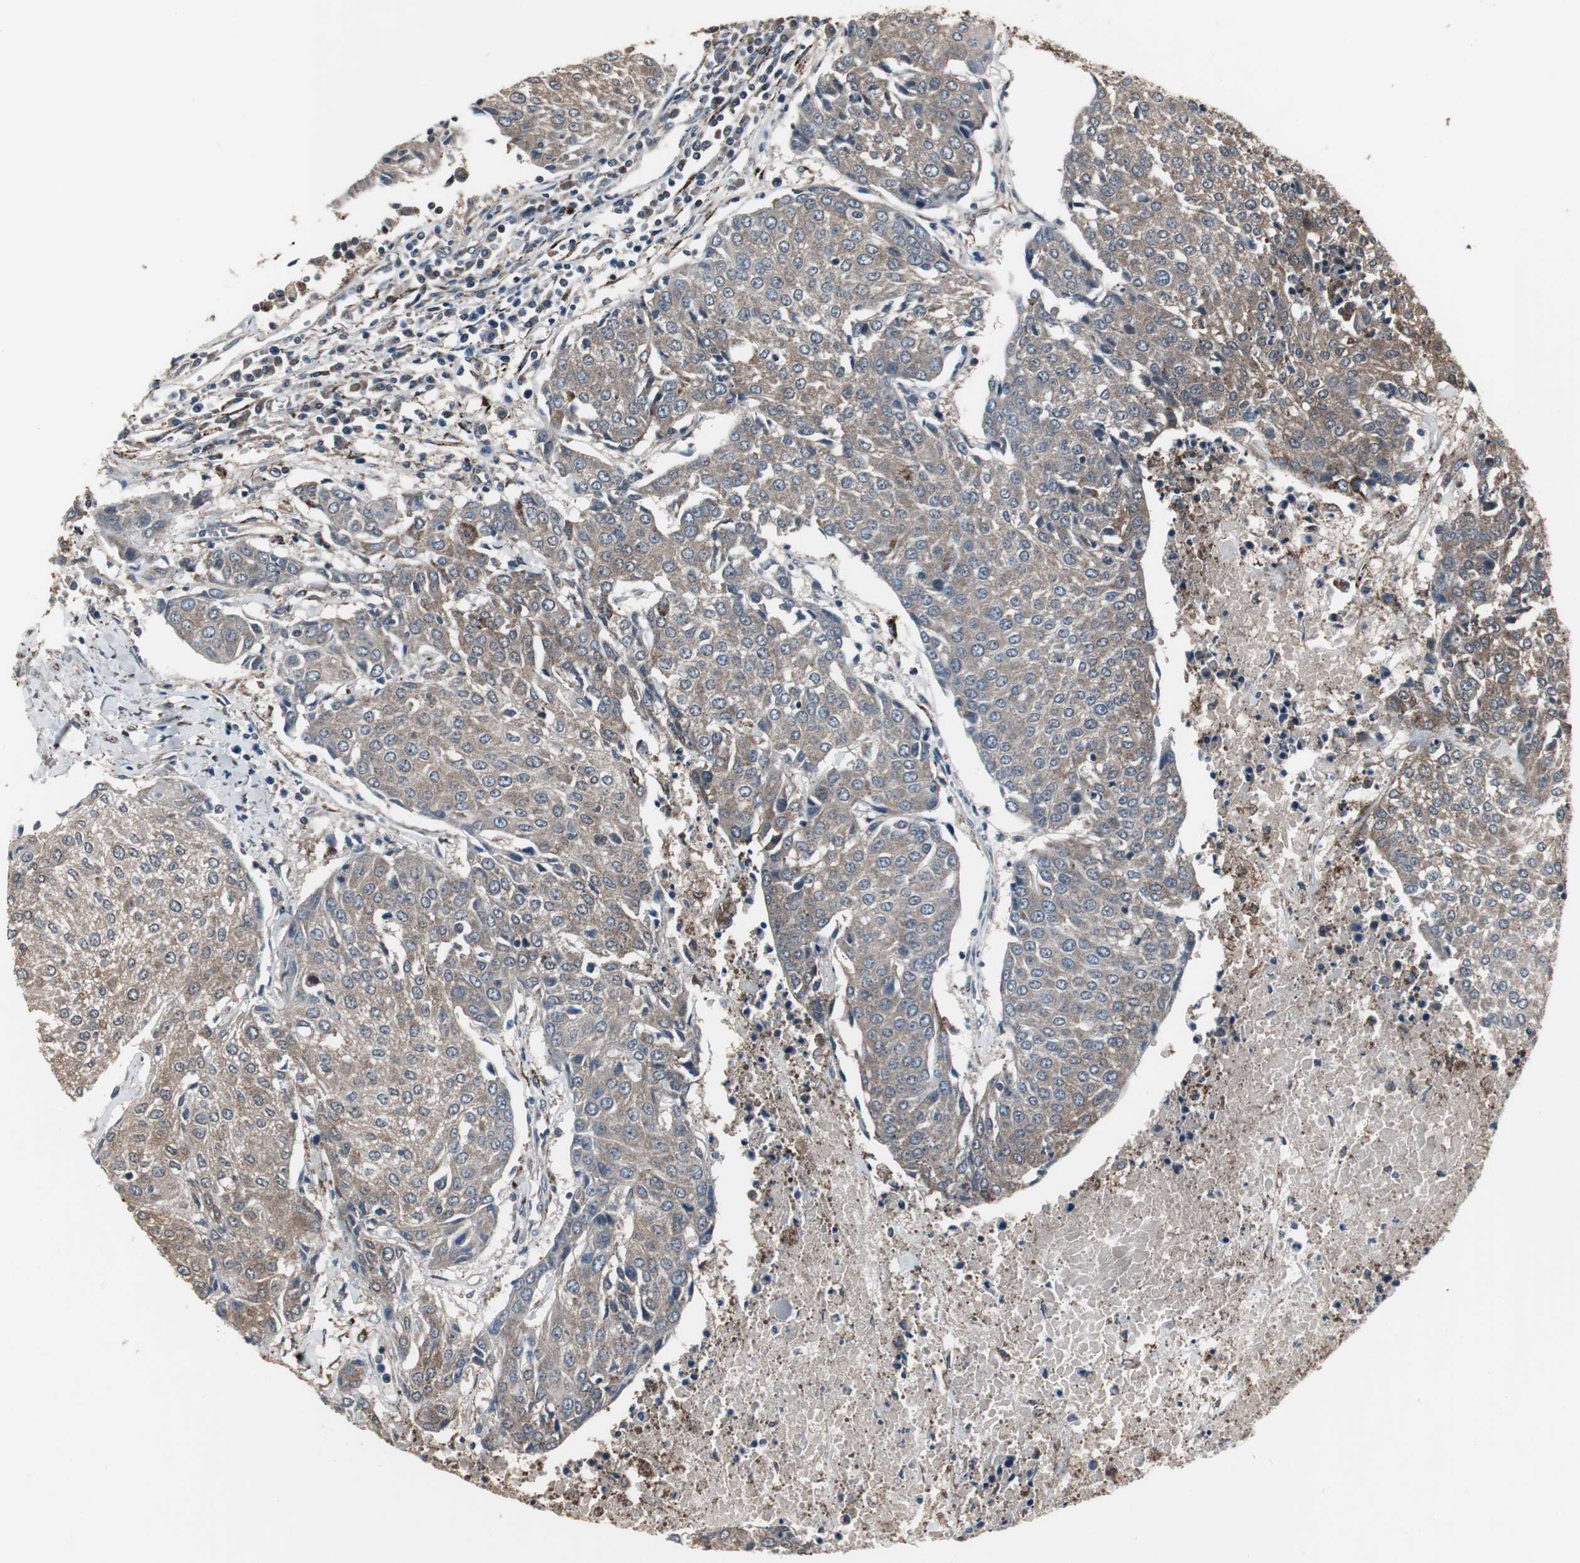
{"staining": {"intensity": "moderate", "quantity": ">75%", "location": "cytoplasmic/membranous"}, "tissue": "urothelial cancer", "cell_type": "Tumor cells", "image_type": "cancer", "snomed": [{"axis": "morphology", "description": "Urothelial carcinoma, High grade"}, {"axis": "topography", "description": "Urinary bladder"}], "caption": "High-magnification brightfield microscopy of urothelial cancer stained with DAB (3,3'-diaminobenzidine) (brown) and counterstained with hematoxylin (blue). tumor cells exhibit moderate cytoplasmic/membranous expression is seen in approximately>75% of cells.", "gene": "ZSCAN22", "patient": {"sex": "female", "age": 85}}